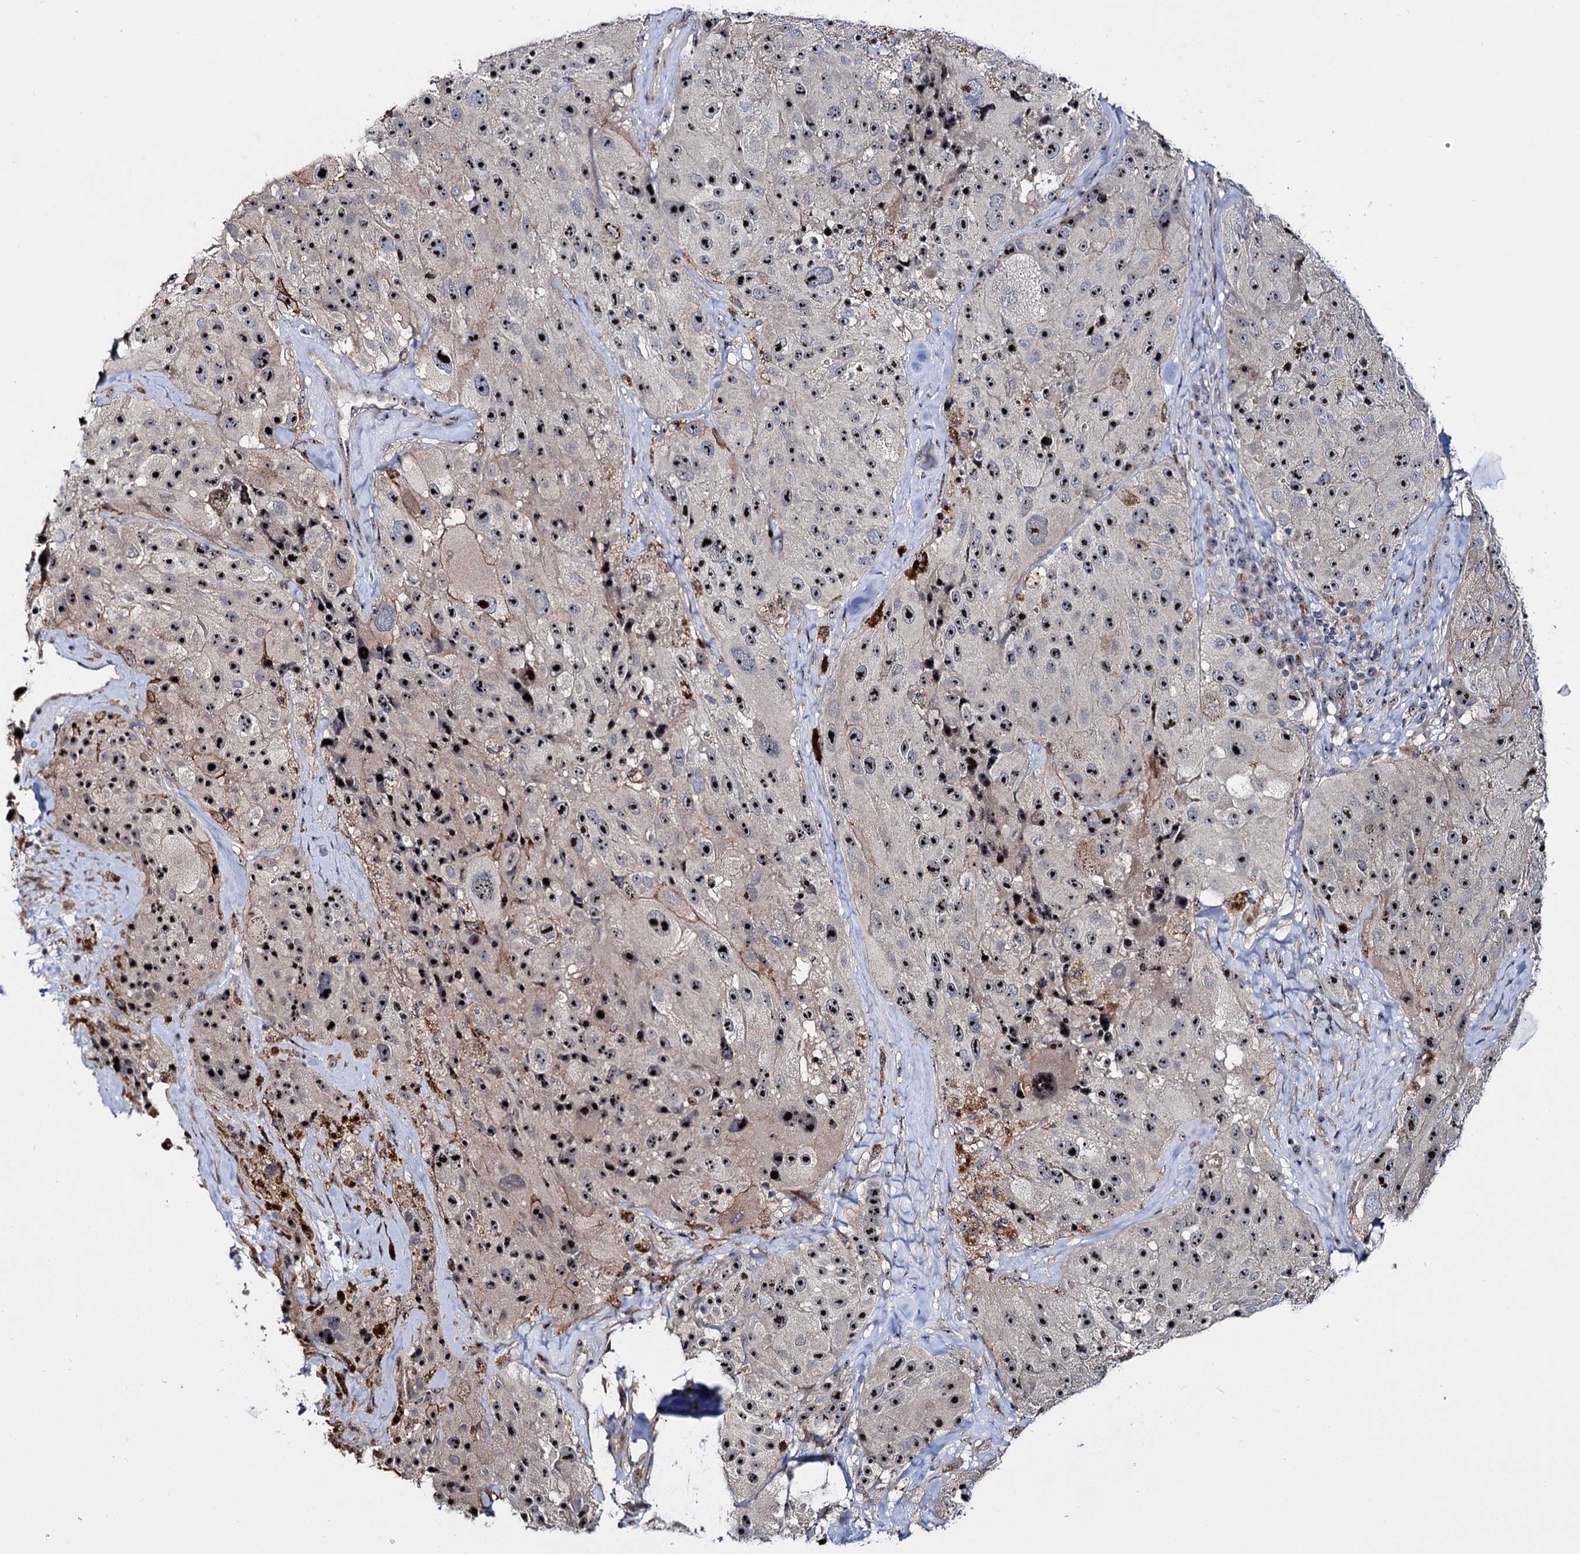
{"staining": {"intensity": "strong", "quantity": ">75%", "location": "nuclear"}, "tissue": "melanoma", "cell_type": "Tumor cells", "image_type": "cancer", "snomed": [{"axis": "morphology", "description": "Malignant melanoma, Metastatic site"}, {"axis": "topography", "description": "Lymph node"}], "caption": "Tumor cells demonstrate high levels of strong nuclear expression in about >75% of cells in human malignant melanoma (metastatic site). (DAB (3,3'-diaminobenzidine) IHC with brightfield microscopy, high magnification).", "gene": "SUPT20H", "patient": {"sex": "male", "age": 62}}